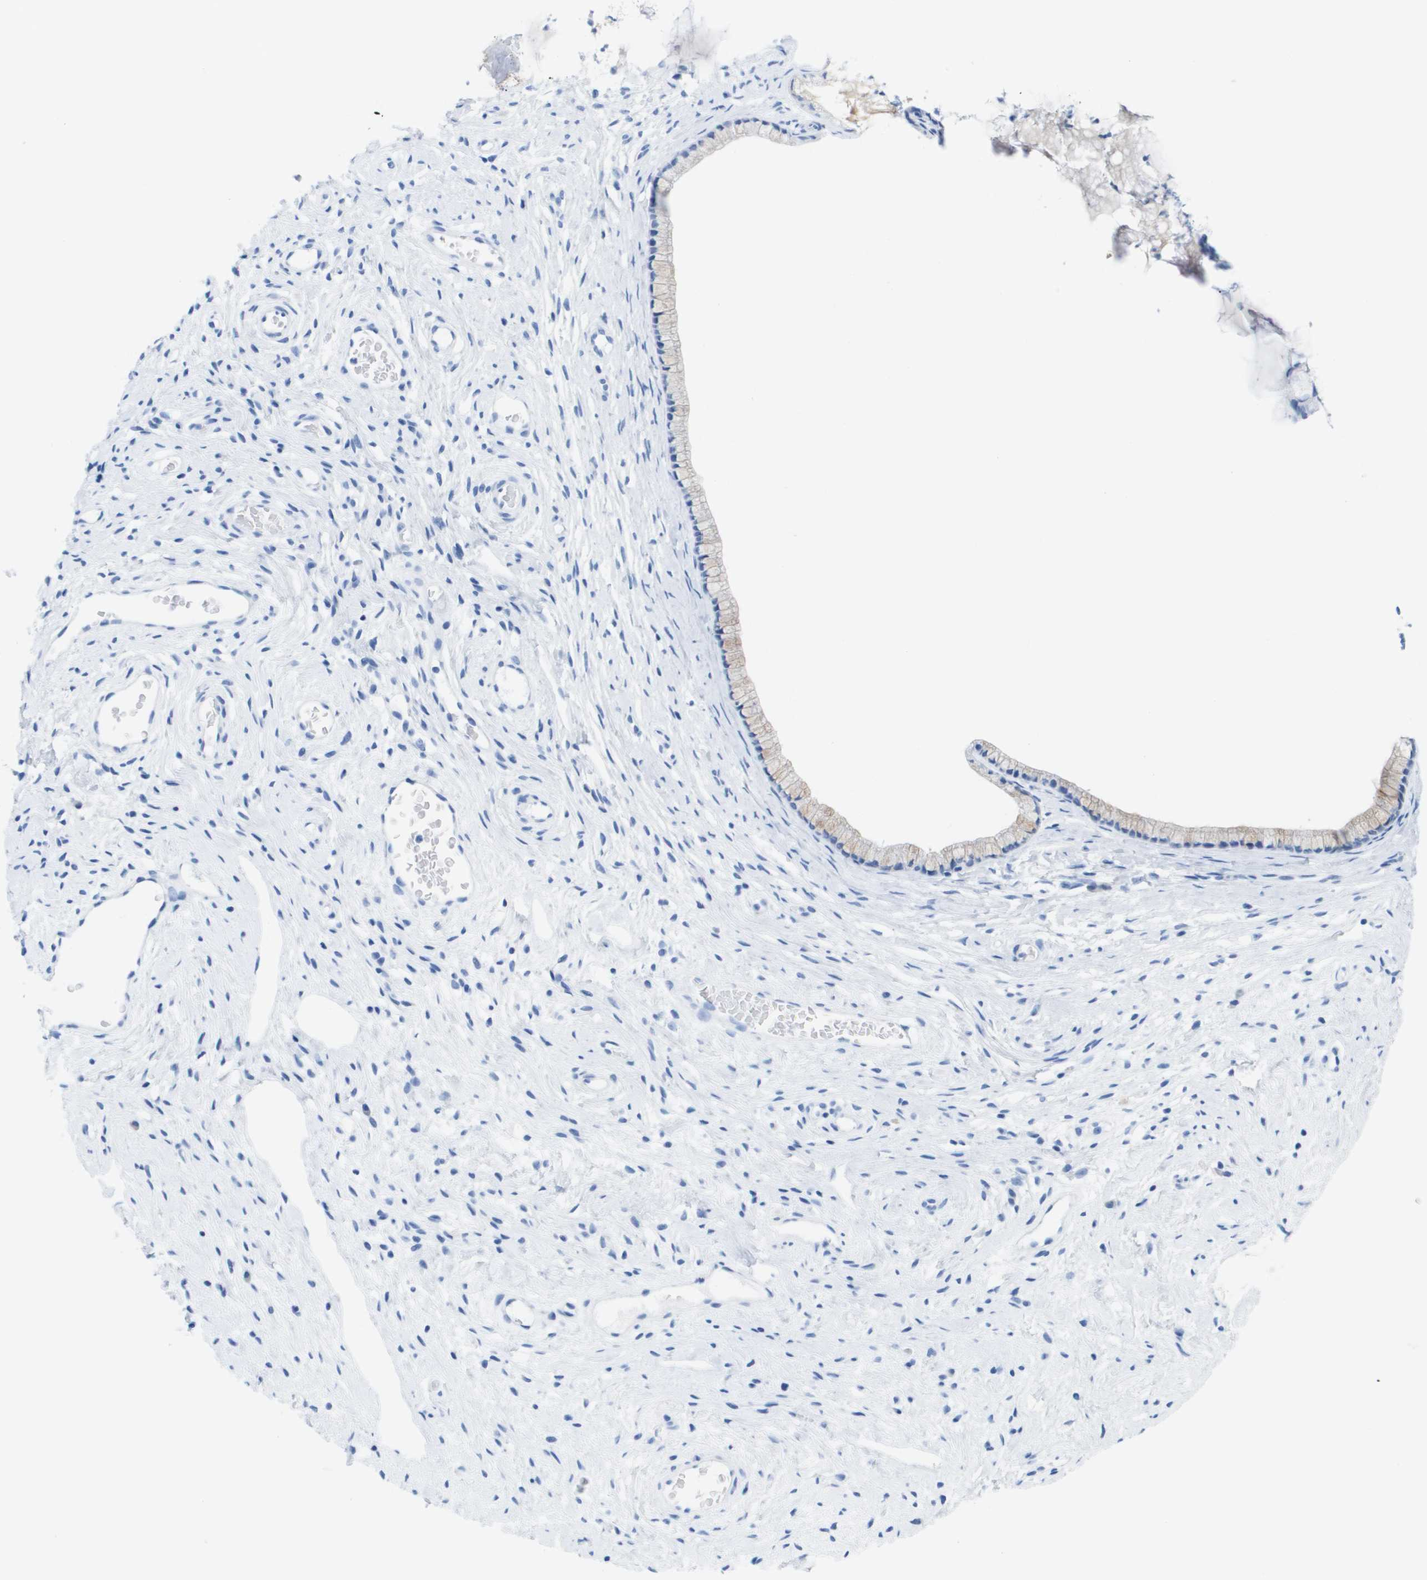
{"staining": {"intensity": "negative", "quantity": "none", "location": "none"}, "tissue": "cervix", "cell_type": "Glandular cells", "image_type": "normal", "snomed": [{"axis": "morphology", "description": "Normal tissue, NOS"}, {"axis": "topography", "description": "Cervix"}], "caption": "Immunohistochemistry micrograph of normal cervix stained for a protein (brown), which shows no staining in glandular cells. (Immunohistochemistry (ihc), brightfield microscopy, high magnification).", "gene": "KCNA3", "patient": {"sex": "female", "age": 77}}